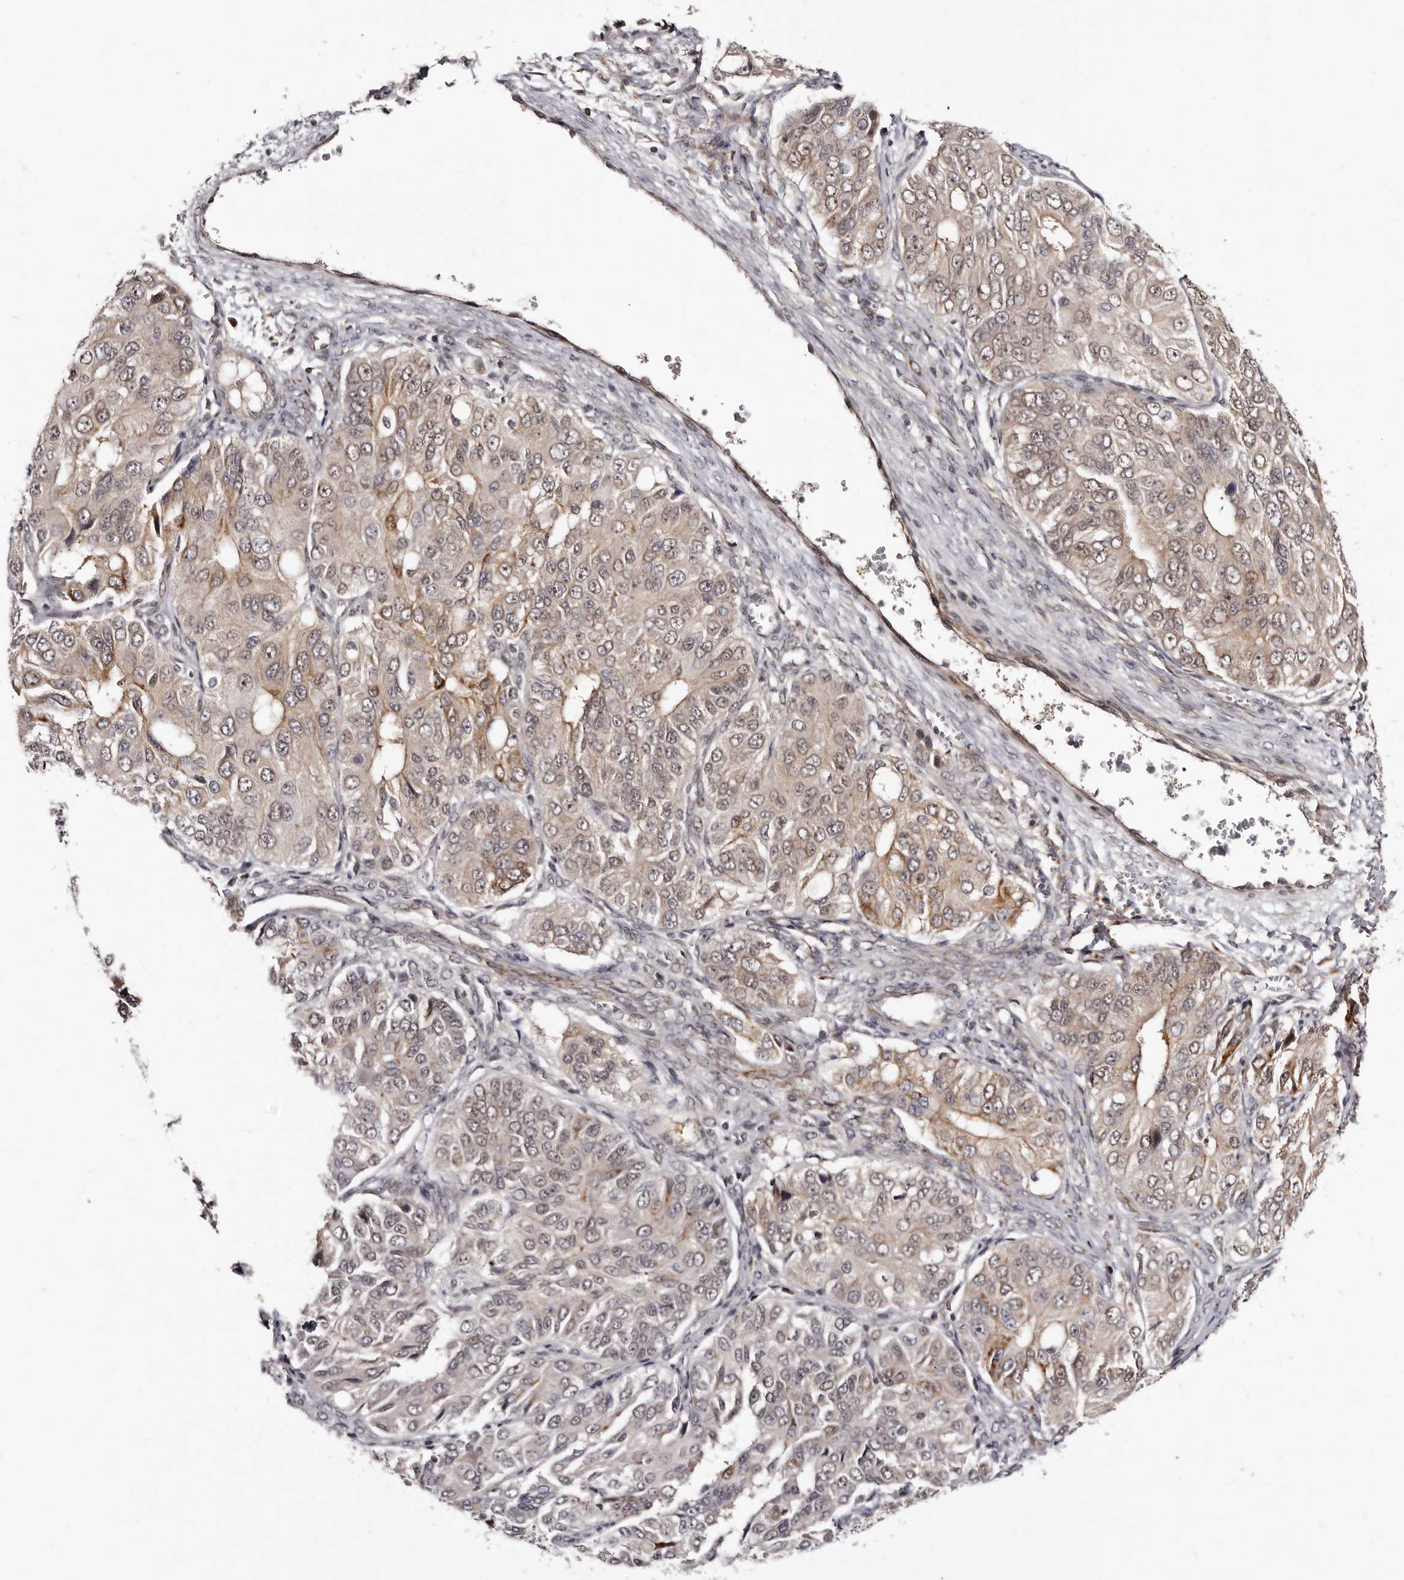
{"staining": {"intensity": "weak", "quantity": ">75%", "location": "cytoplasmic/membranous,nuclear"}, "tissue": "ovarian cancer", "cell_type": "Tumor cells", "image_type": "cancer", "snomed": [{"axis": "morphology", "description": "Carcinoma, endometroid"}, {"axis": "topography", "description": "Ovary"}], "caption": "A brown stain highlights weak cytoplasmic/membranous and nuclear positivity of a protein in ovarian cancer tumor cells. (DAB IHC with brightfield microscopy, high magnification).", "gene": "PHF20L1", "patient": {"sex": "female", "age": 51}}